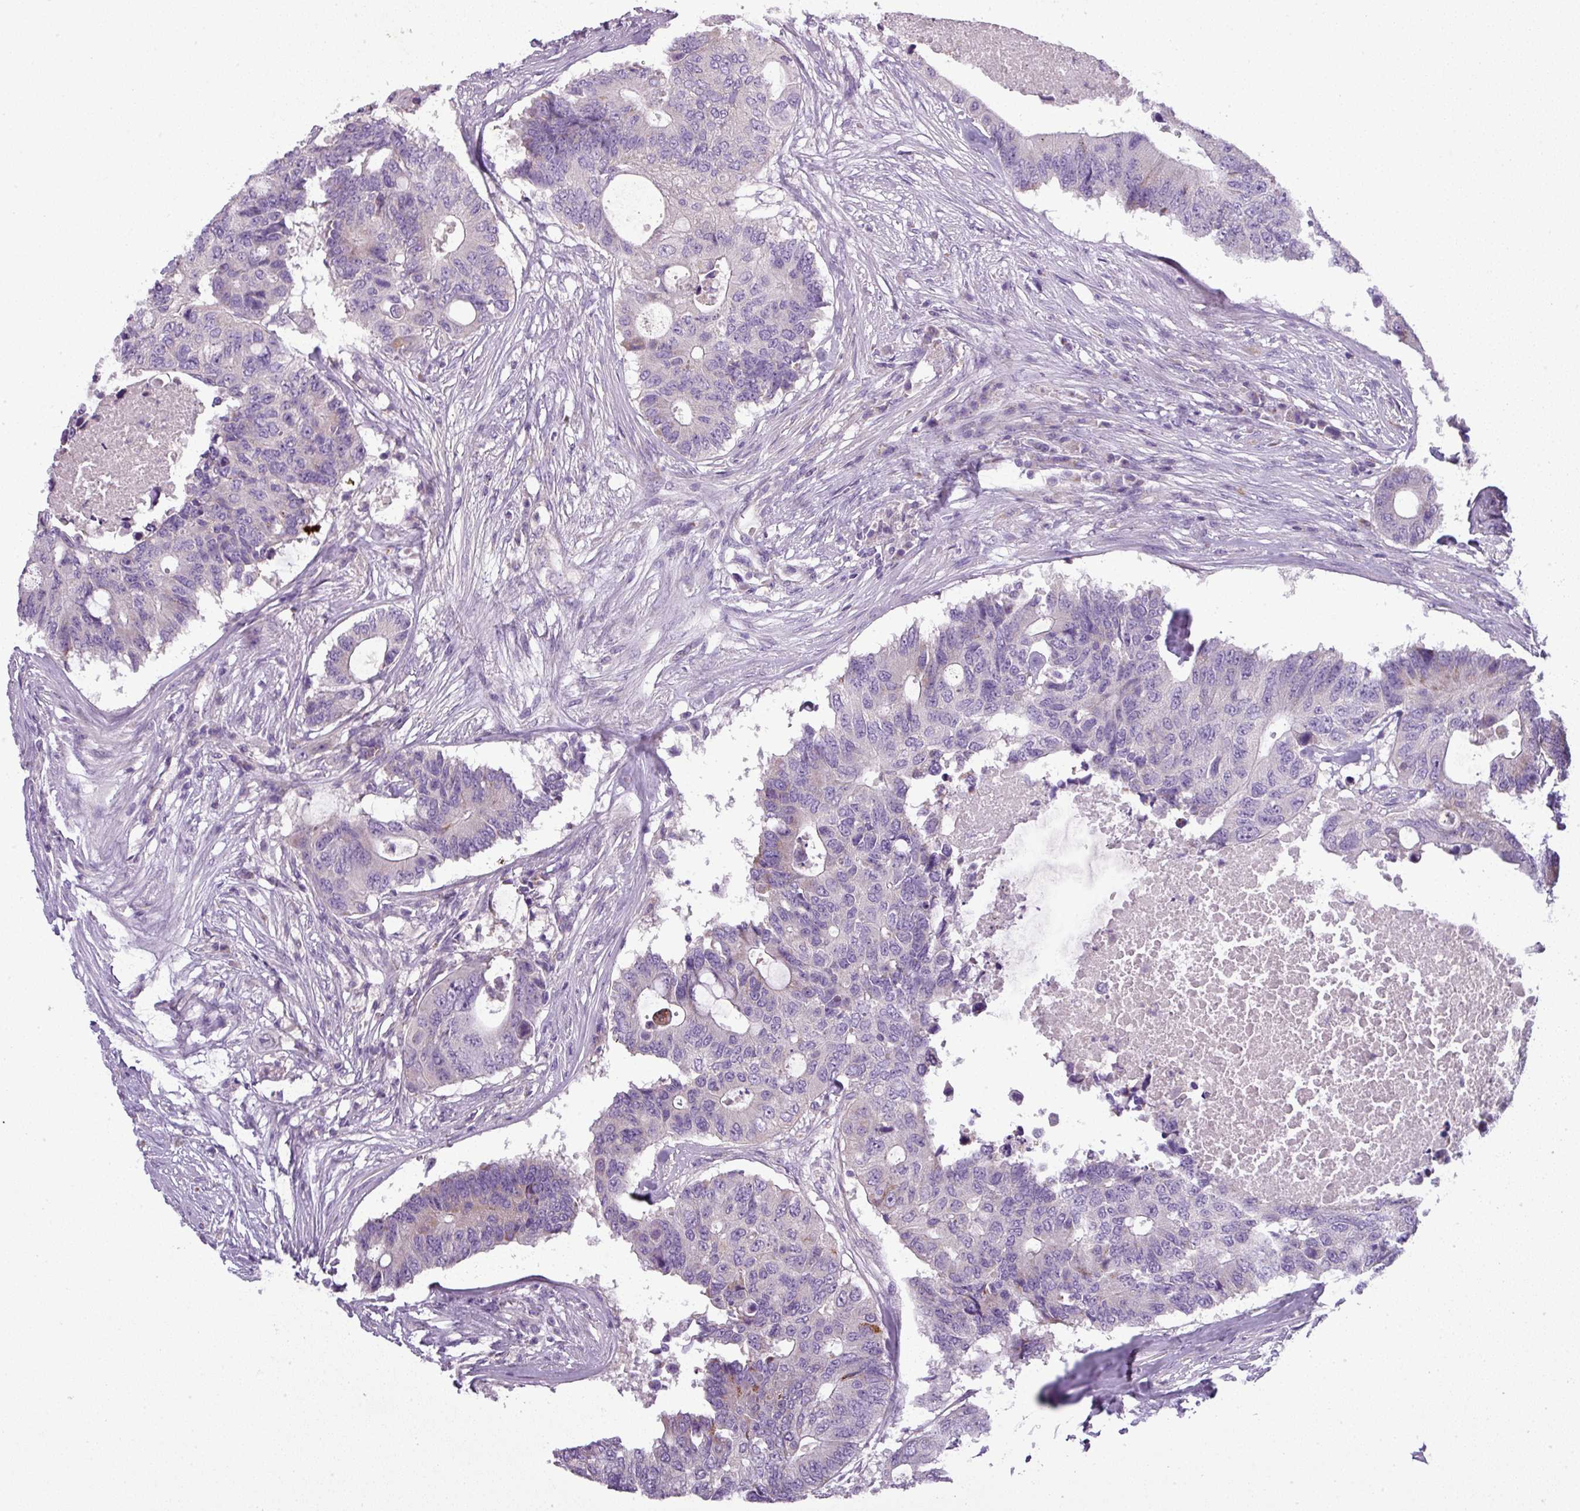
{"staining": {"intensity": "negative", "quantity": "none", "location": "none"}, "tissue": "colorectal cancer", "cell_type": "Tumor cells", "image_type": "cancer", "snomed": [{"axis": "morphology", "description": "Adenocarcinoma, NOS"}, {"axis": "topography", "description": "Colon"}], "caption": "Immunohistochemical staining of human colorectal adenocarcinoma demonstrates no significant positivity in tumor cells. Brightfield microscopy of IHC stained with DAB (3,3'-diaminobenzidine) (brown) and hematoxylin (blue), captured at high magnification.", "gene": "PNMA6A", "patient": {"sex": "male", "age": 71}}